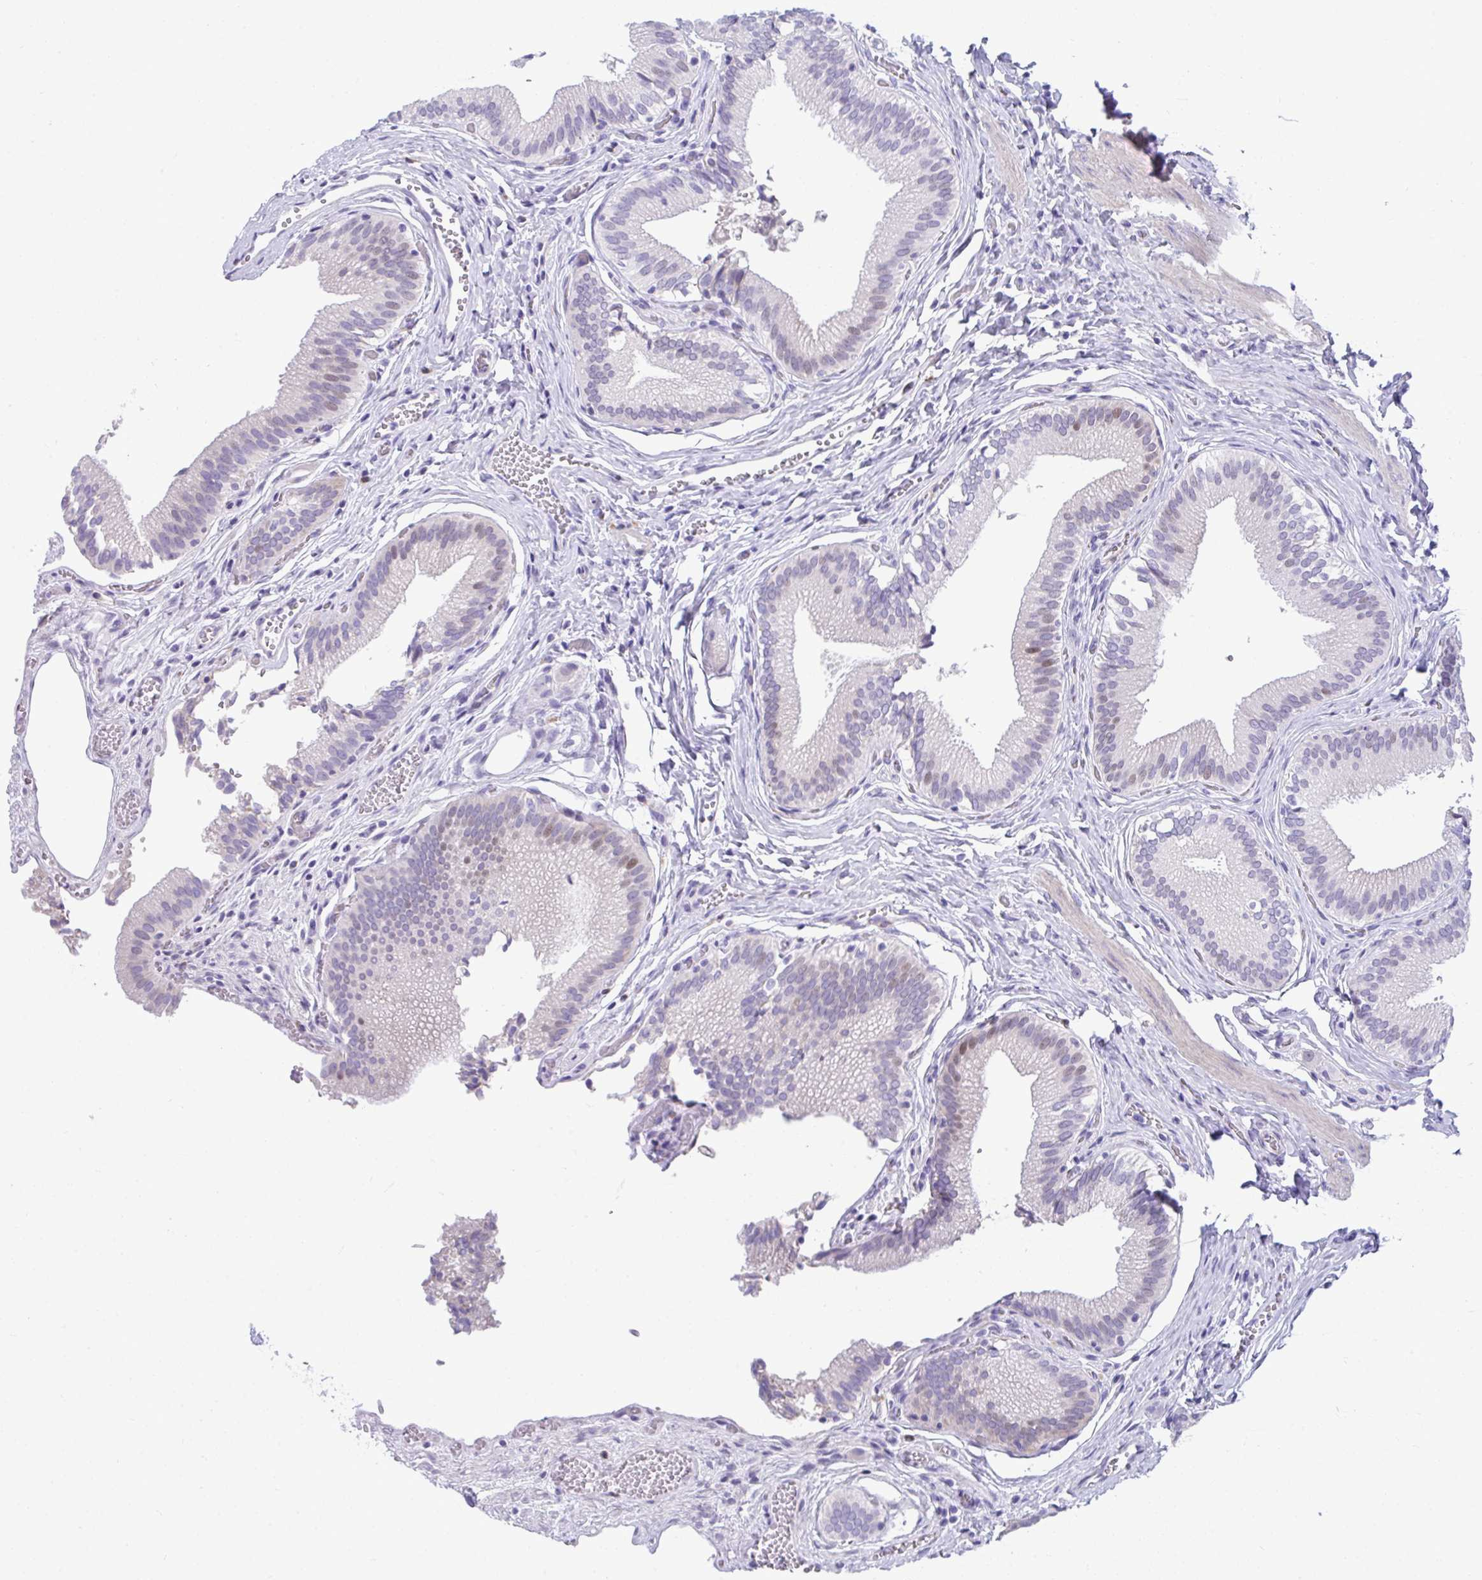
{"staining": {"intensity": "weak", "quantity": "<25%", "location": "nuclear"}, "tissue": "gallbladder", "cell_type": "Glandular cells", "image_type": "normal", "snomed": [{"axis": "morphology", "description": "Normal tissue, NOS"}, {"axis": "topography", "description": "Gallbladder"}, {"axis": "topography", "description": "Peripheral nerve tissue"}], "caption": "Immunohistochemical staining of unremarkable gallbladder reveals no significant expression in glandular cells.", "gene": "ISL1", "patient": {"sex": "male", "age": 17}}